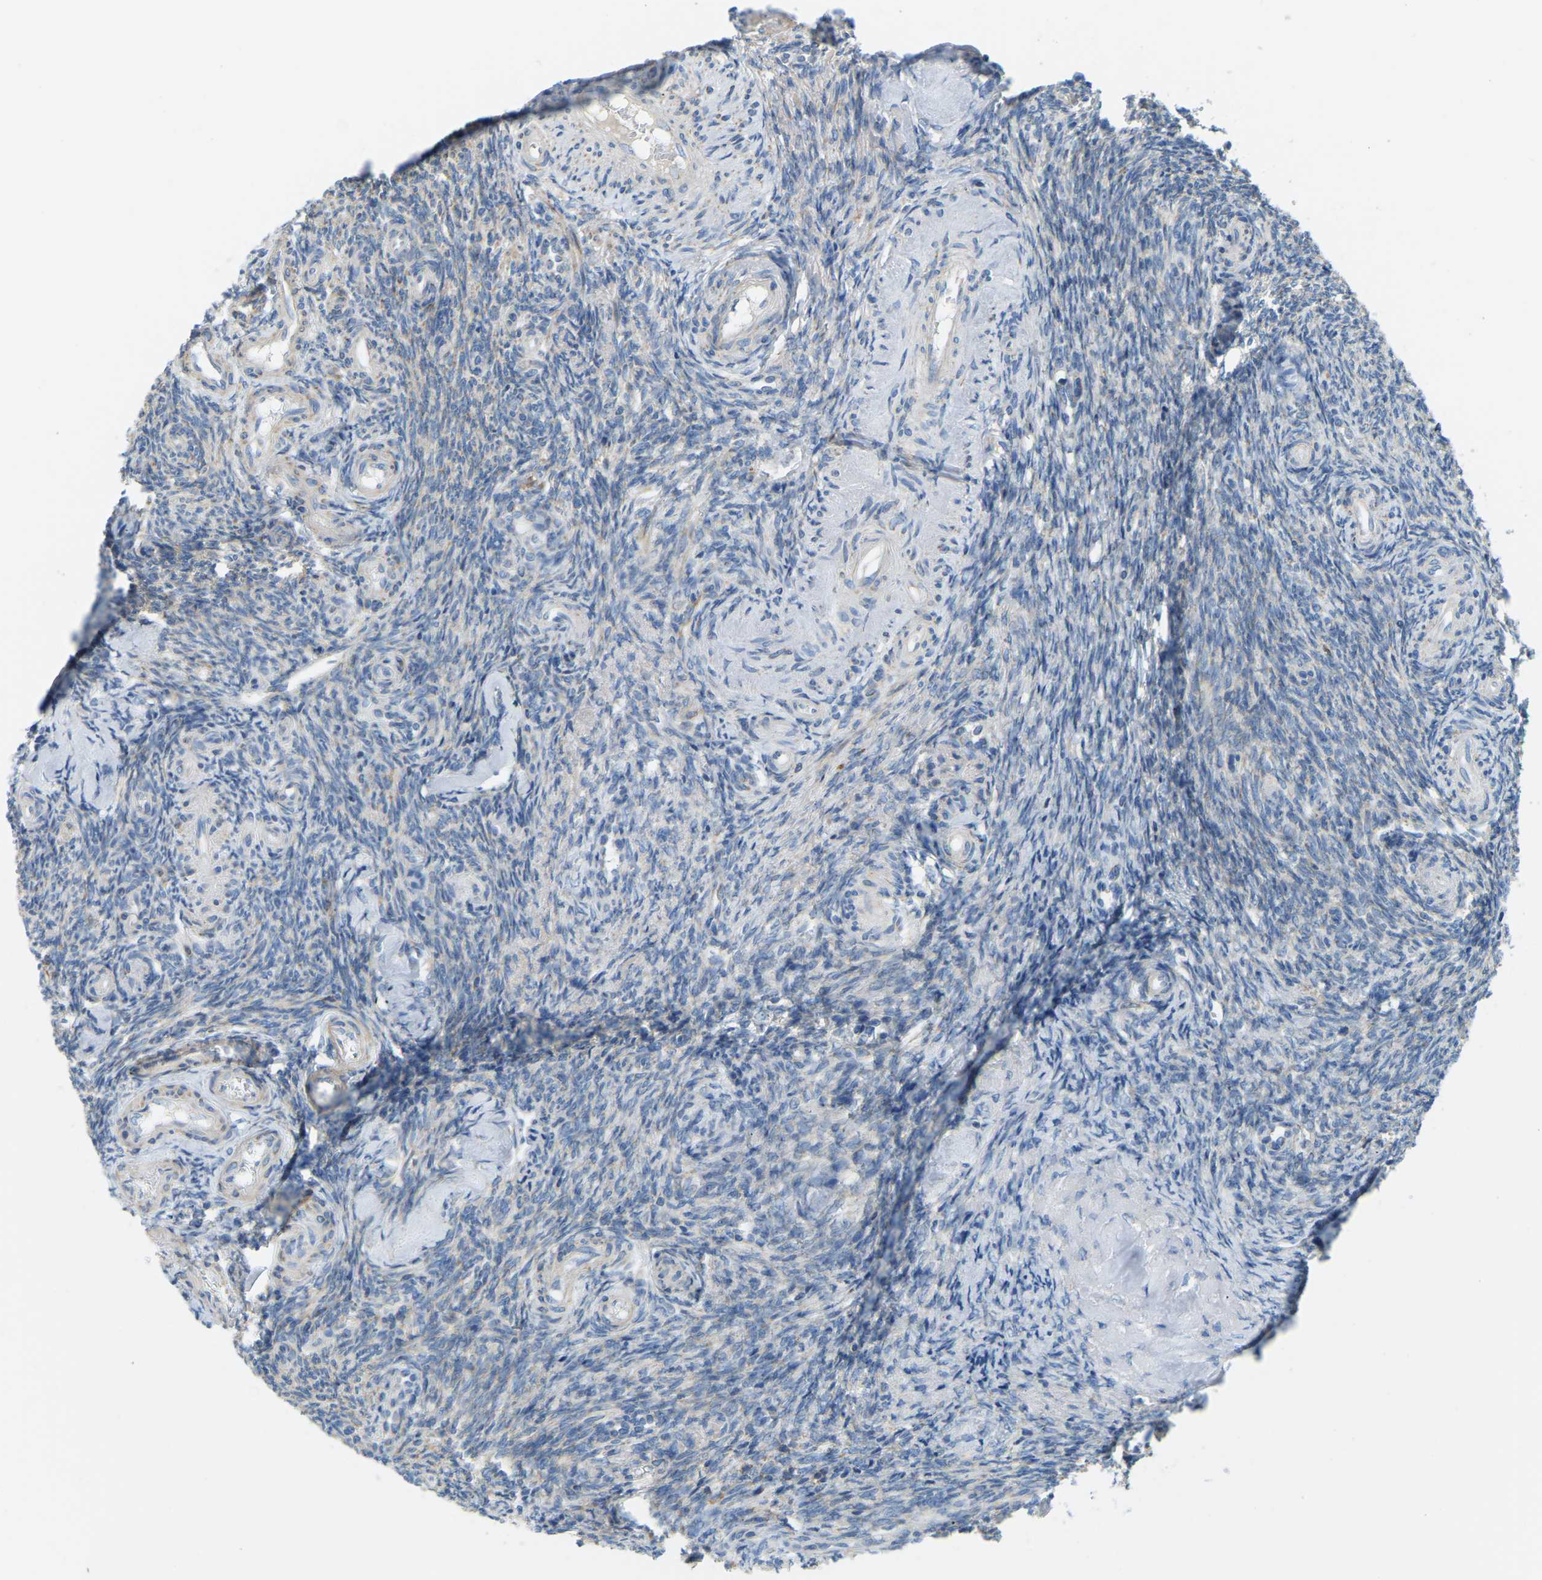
{"staining": {"intensity": "negative", "quantity": "none", "location": "none"}, "tissue": "ovary", "cell_type": "Follicle cells", "image_type": "normal", "snomed": [{"axis": "morphology", "description": "Normal tissue, NOS"}, {"axis": "topography", "description": "Ovary"}], "caption": "DAB (3,3'-diaminobenzidine) immunohistochemical staining of normal human ovary reveals no significant positivity in follicle cells.", "gene": "GDA", "patient": {"sex": "female", "age": 41}}